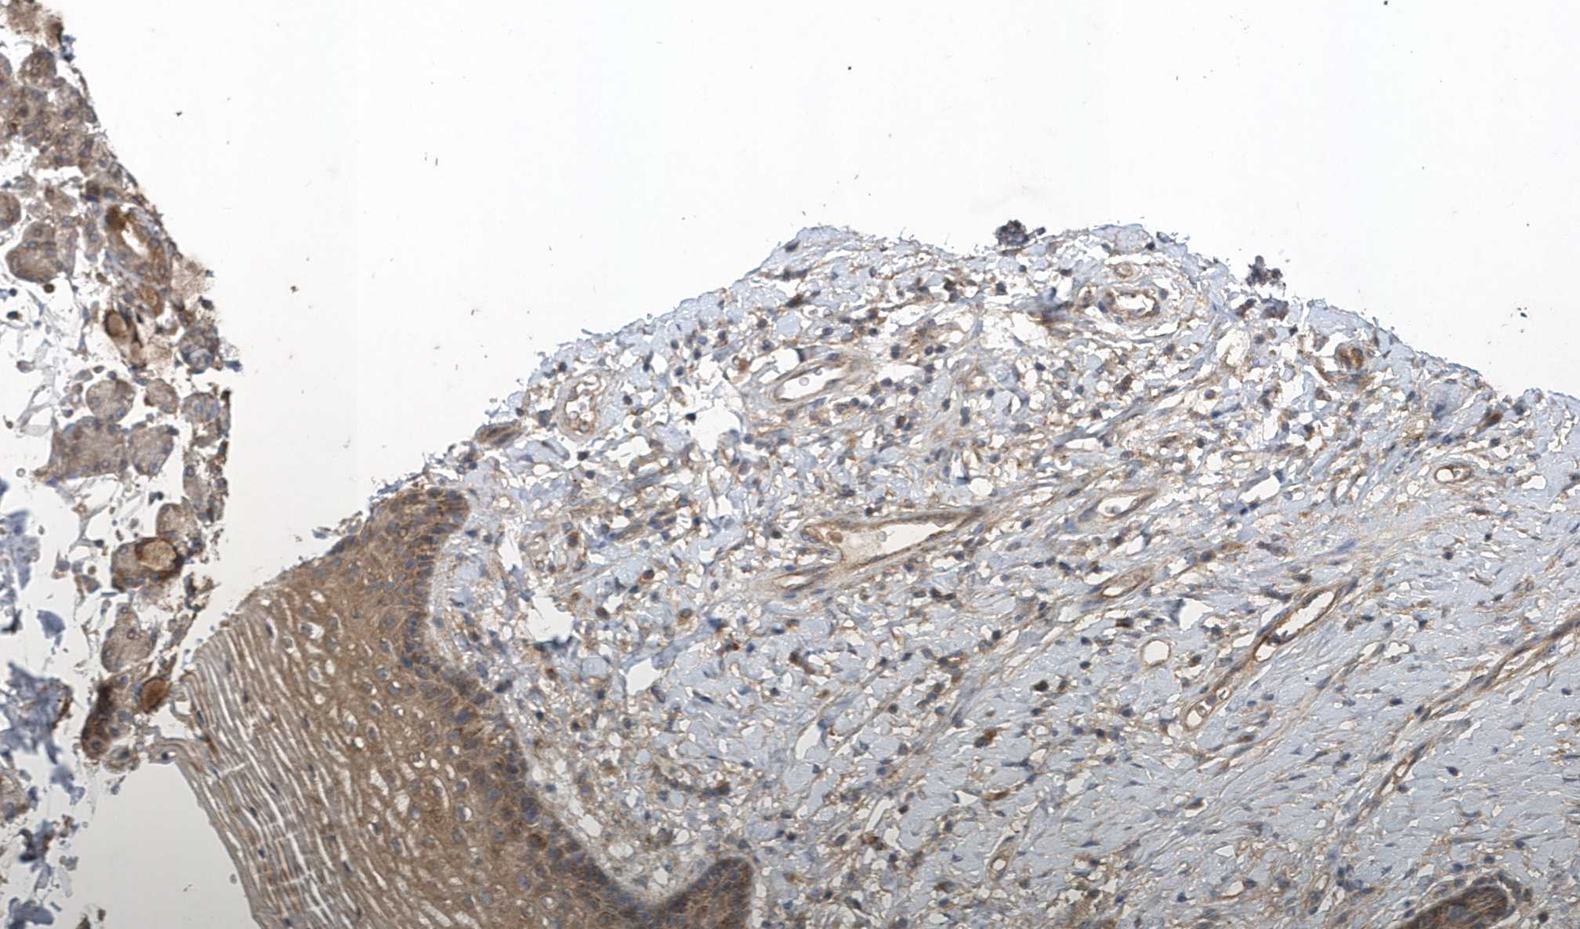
{"staining": {"intensity": "moderate", "quantity": ">75%", "location": "cytoplasmic/membranous"}, "tissue": "vagina", "cell_type": "Squamous epithelial cells", "image_type": "normal", "snomed": [{"axis": "morphology", "description": "Normal tissue, NOS"}, {"axis": "topography", "description": "Vagina"}], "caption": "A micrograph showing moderate cytoplasmic/membranous staining in approximately >75% of squamous epithelial cells in benign vagina, as visualized by brown immunohistochemical staining.", "gene": "HMGCS1", "patient": {"sex": "female", "age": 60}}